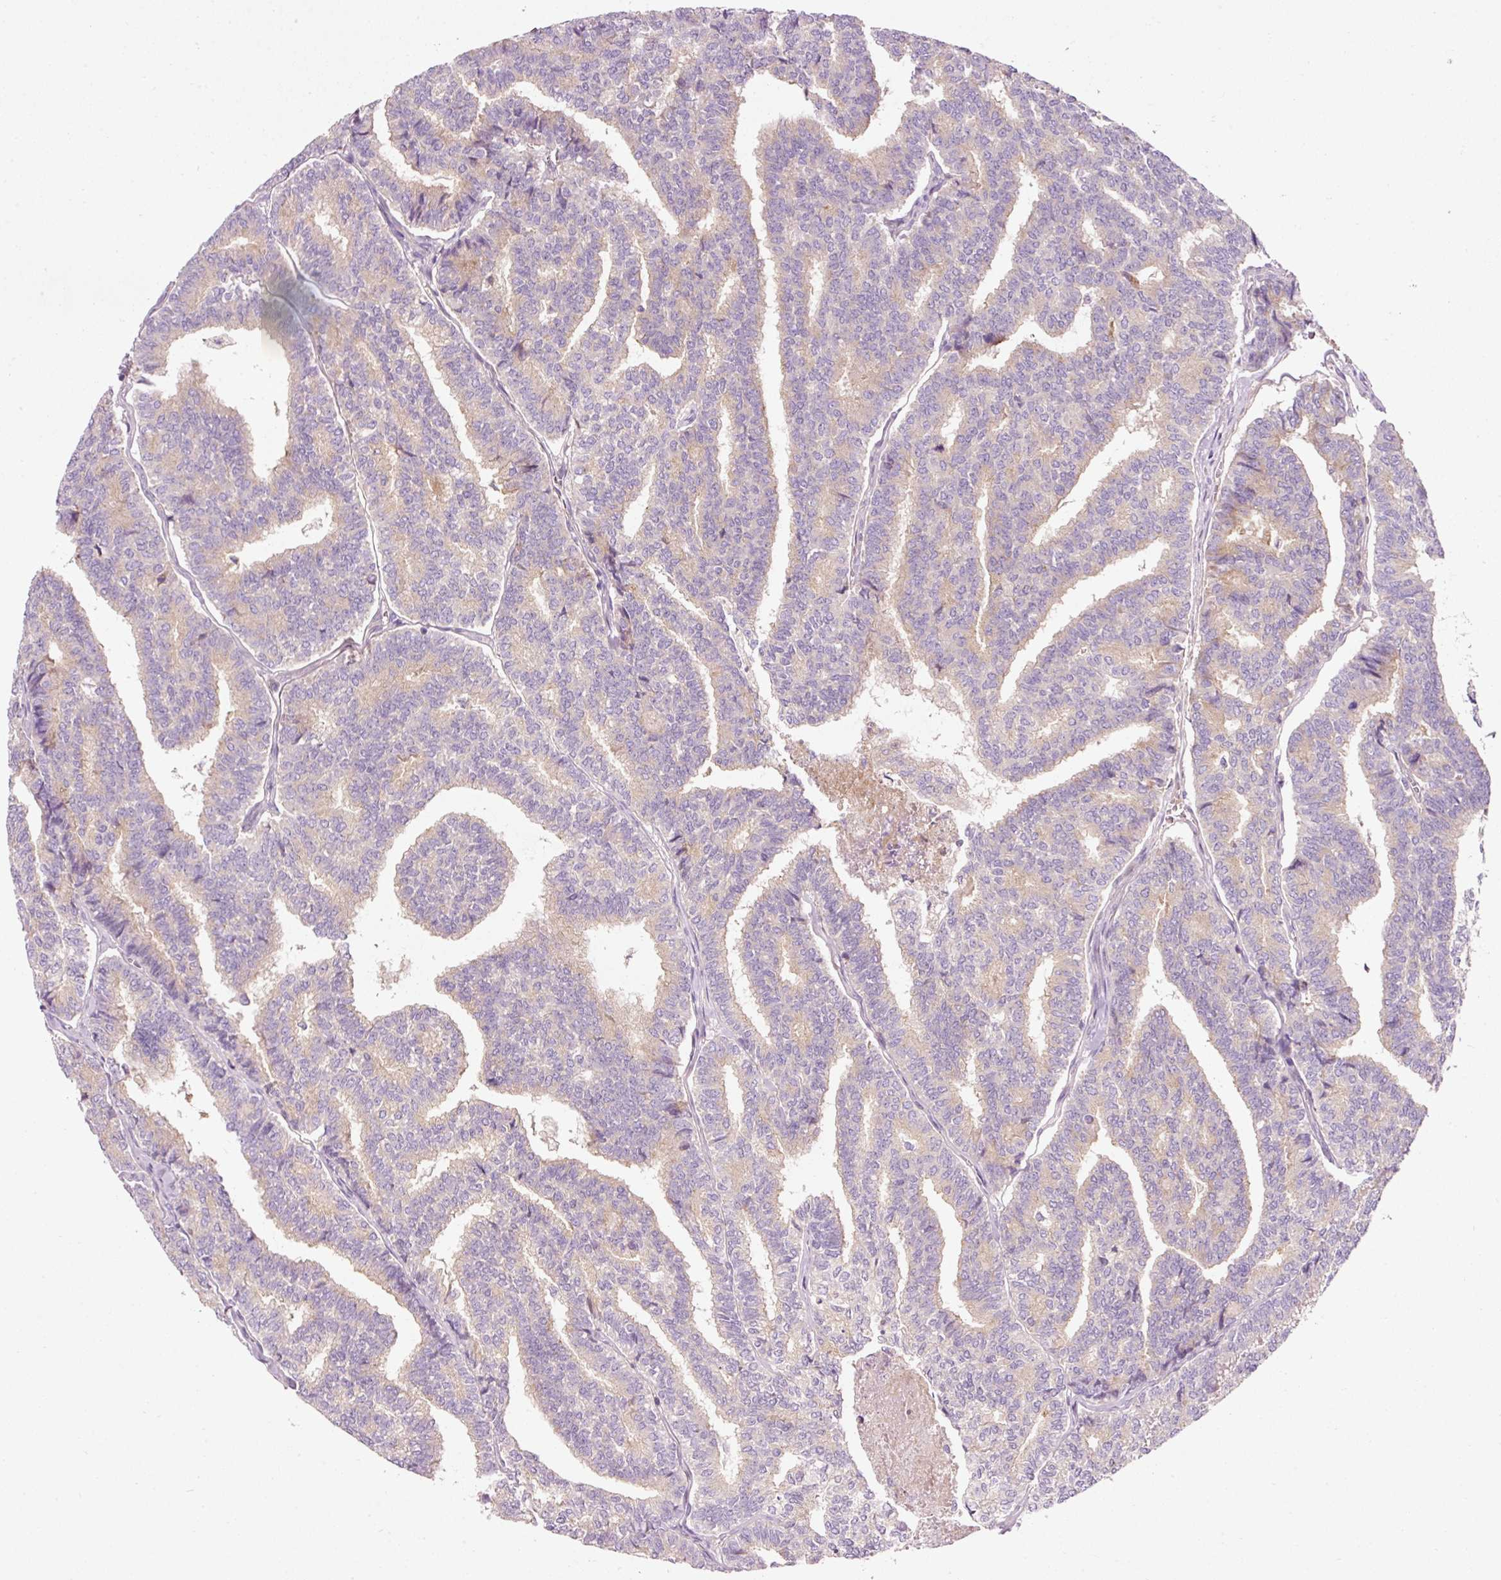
{"staining": {"intensity": "weak", "quantity": "<25%", "location": "cytoplasmic/membranous"}, "tissue": "thyroid cancer", "cell_type": "Tumor cells", "image_type": "cancer", "snomed": [{"axis": "morphology", "description": "Papillary adenocarcinoma, NOS"}, {"axis": "topography", "description": "Thyroid gland"}], "caption": "DAB immunohistochemical staining of human thyroid cancer (papillary adenocarcinoma) shows no significant staining in tumor cells.", "gene": "NAPA", "patient": {"sex": "female", "age": 35}}